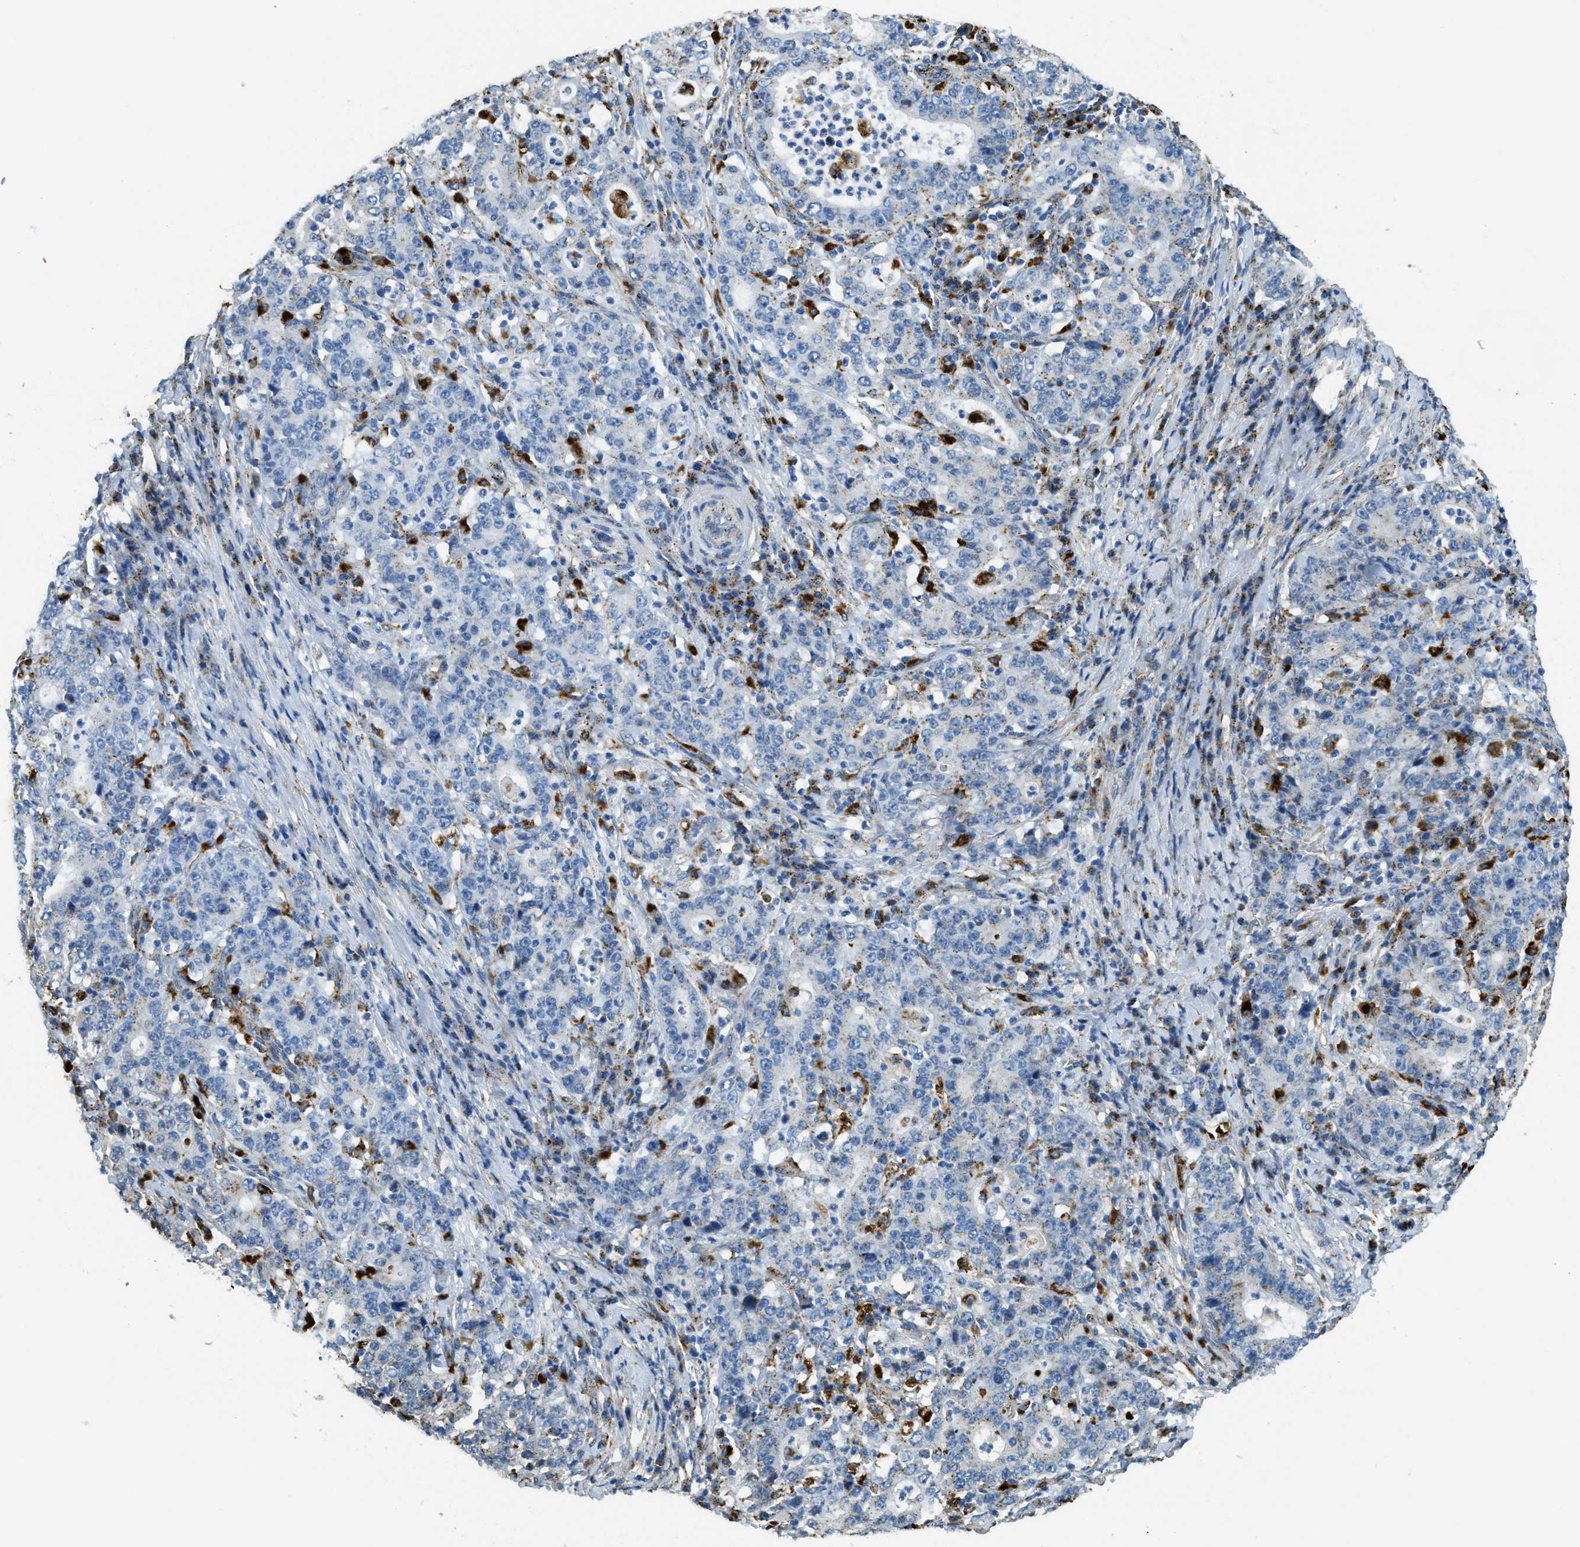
{"staining": {"intensity": "moderate", "quantity": "<25%", "location": "cytoplasmic/membranous"}, "tissue": "stomach cancer", "cell_type": "Tumor cells", "image_type": "cancer", "snomed": [{"axis": "morphology", "description": "Normal tissue, NOS"}, {"axis": "morphology", "description": "Adenocarcinoma, NOS"}, {"axis": "topography", "description": "Stomach, upper"}, {"axis": "topography", "description": "Stomach"}], "caption": "Human stomach cancer stained with a brown dye displays moderate cytoplasmic/membranous positive staining in approximately <25% of tumor cells.", "gene": "SCARB2", "patient": {"sex": "male", "age": 59}}